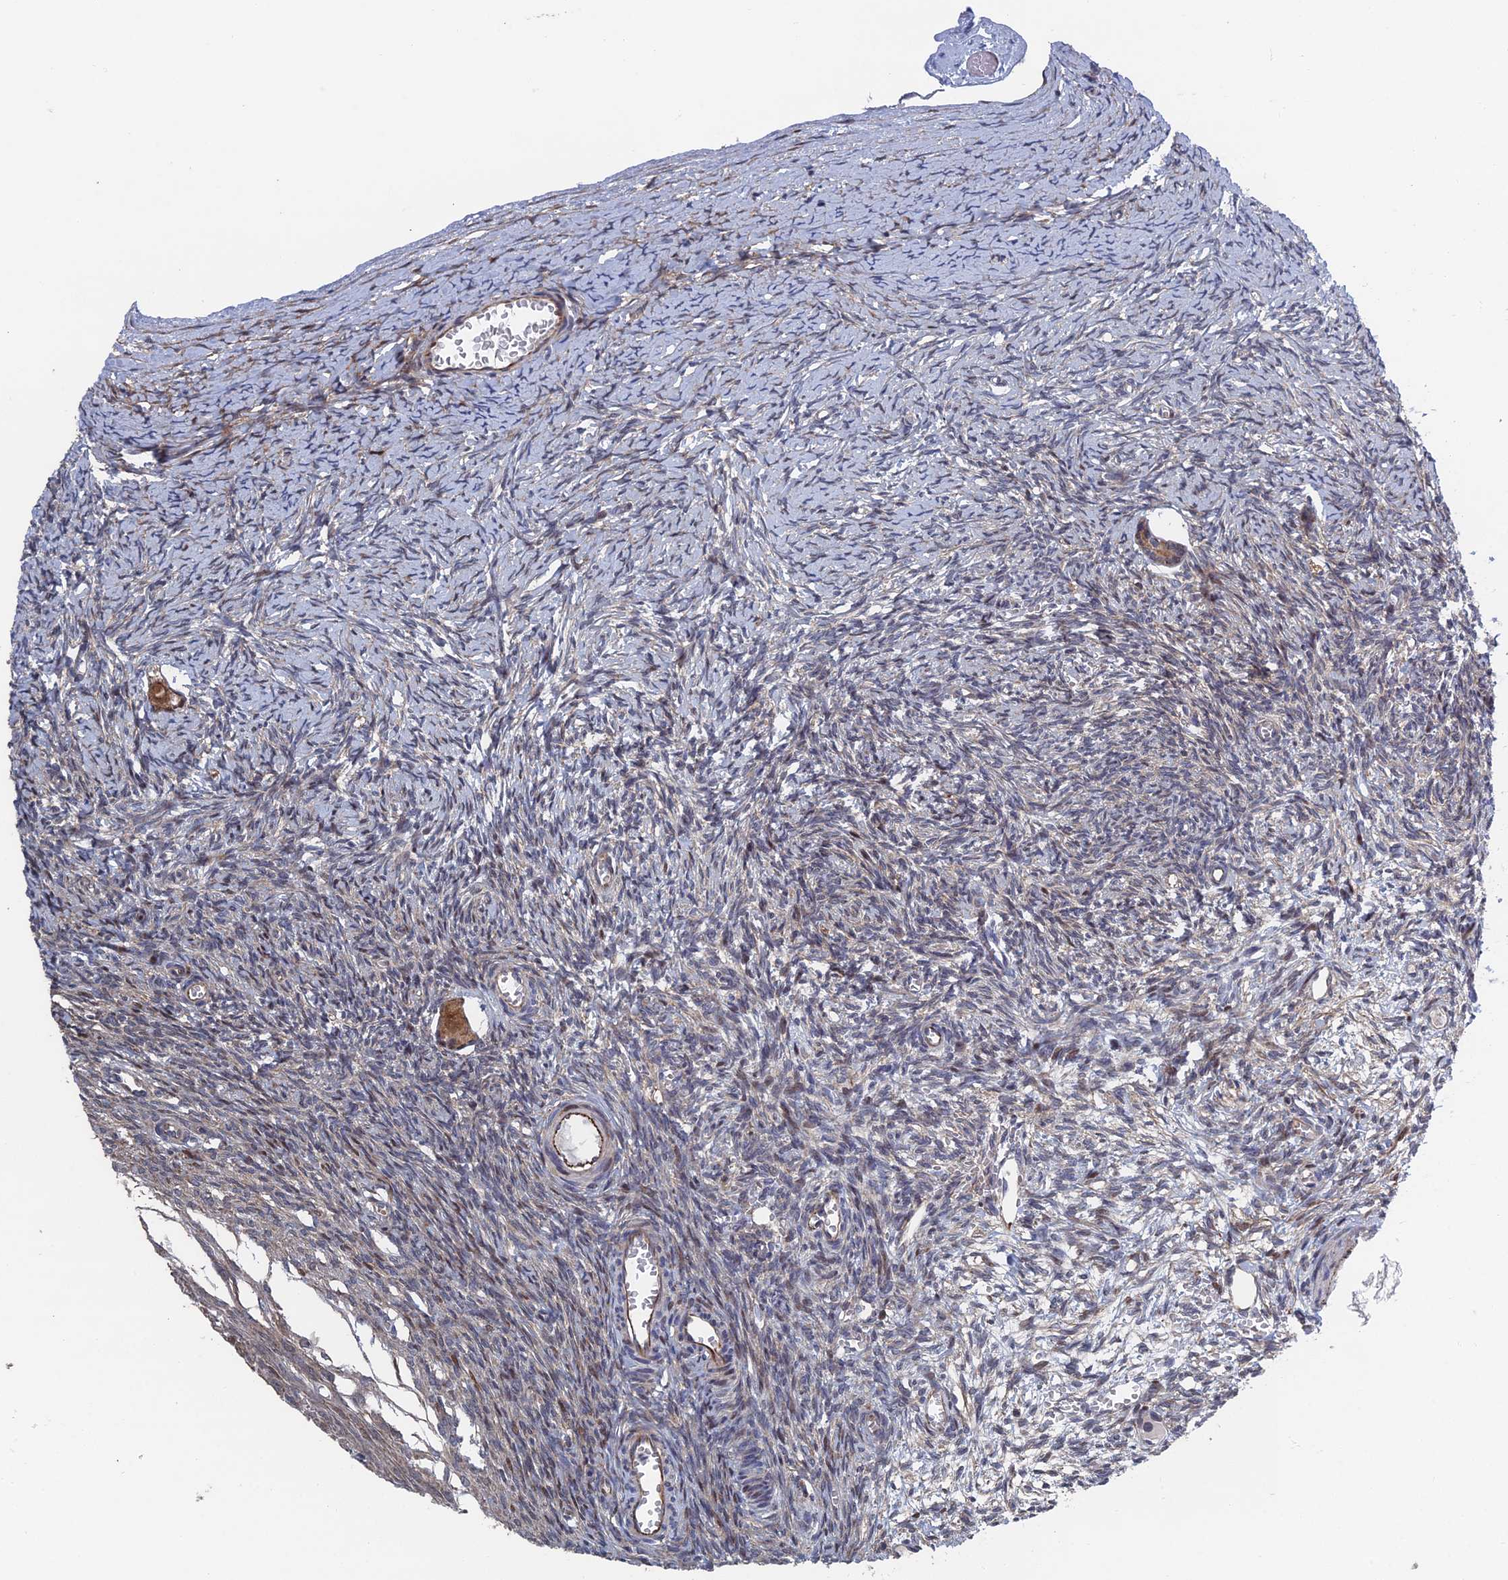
{"staining": {"intensity": "moderate", "quantity": ">75%", "location": "cytoplasmic/membranous"}, "tissue": "ovary", "cell_type": "Follicle cells", "image_type": "normal", "snomed": [{"axis": "morphology", "description": "Normal tissue, NOS"}, {"axis": "topography", "description": "Ovary"}], "caption": "High-power microscopy captured an immunohistochemistry image of benign ovary, revealing moderate cytoplasmic/membranous positivity in approximately >75% of follicle cells. (DAB (3,3'-diaminobenzidine) IHC, brown staining for protein, blue staining for nuclei).", "gene": "GTF2IRD1", "patient": {"sex": "female", "age": 39}}